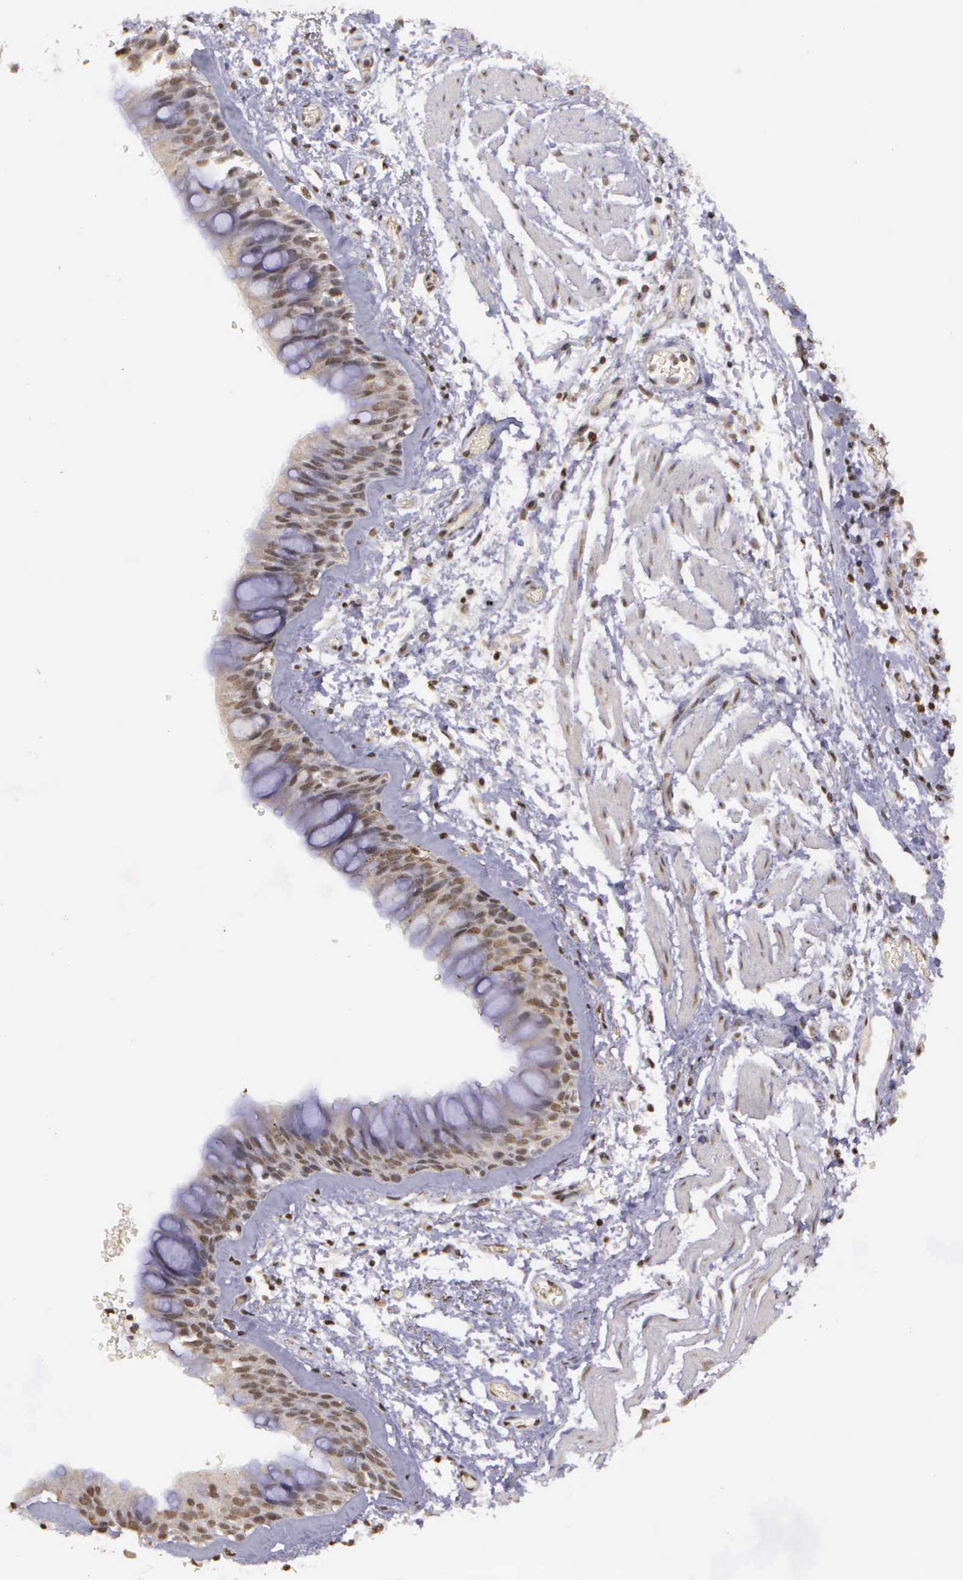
{"staining": {"intensity": "moderate", "quantity": ">75%", "location": "nuclear"}, "tissue": "bronchus", "cell_type": "Respiratory epithelial cells", "image_type": "normal", "snomed": [{"axis": "morphology", "description": "Normal tissue, NOS"}, {"axis": "topography", "description": "Bronchus"}, {"axis": "topography", "description": "Lung"}], "caption": "This image shows normal bronchus stained with IHC to label a protein in brown. The nuclear of respiratory epithelial cells show moderate positivity for the protein. Nuclei are counter-stained blue.", "gene": "ARMCX5", "patient": {"sex": "female", "age": 57}}